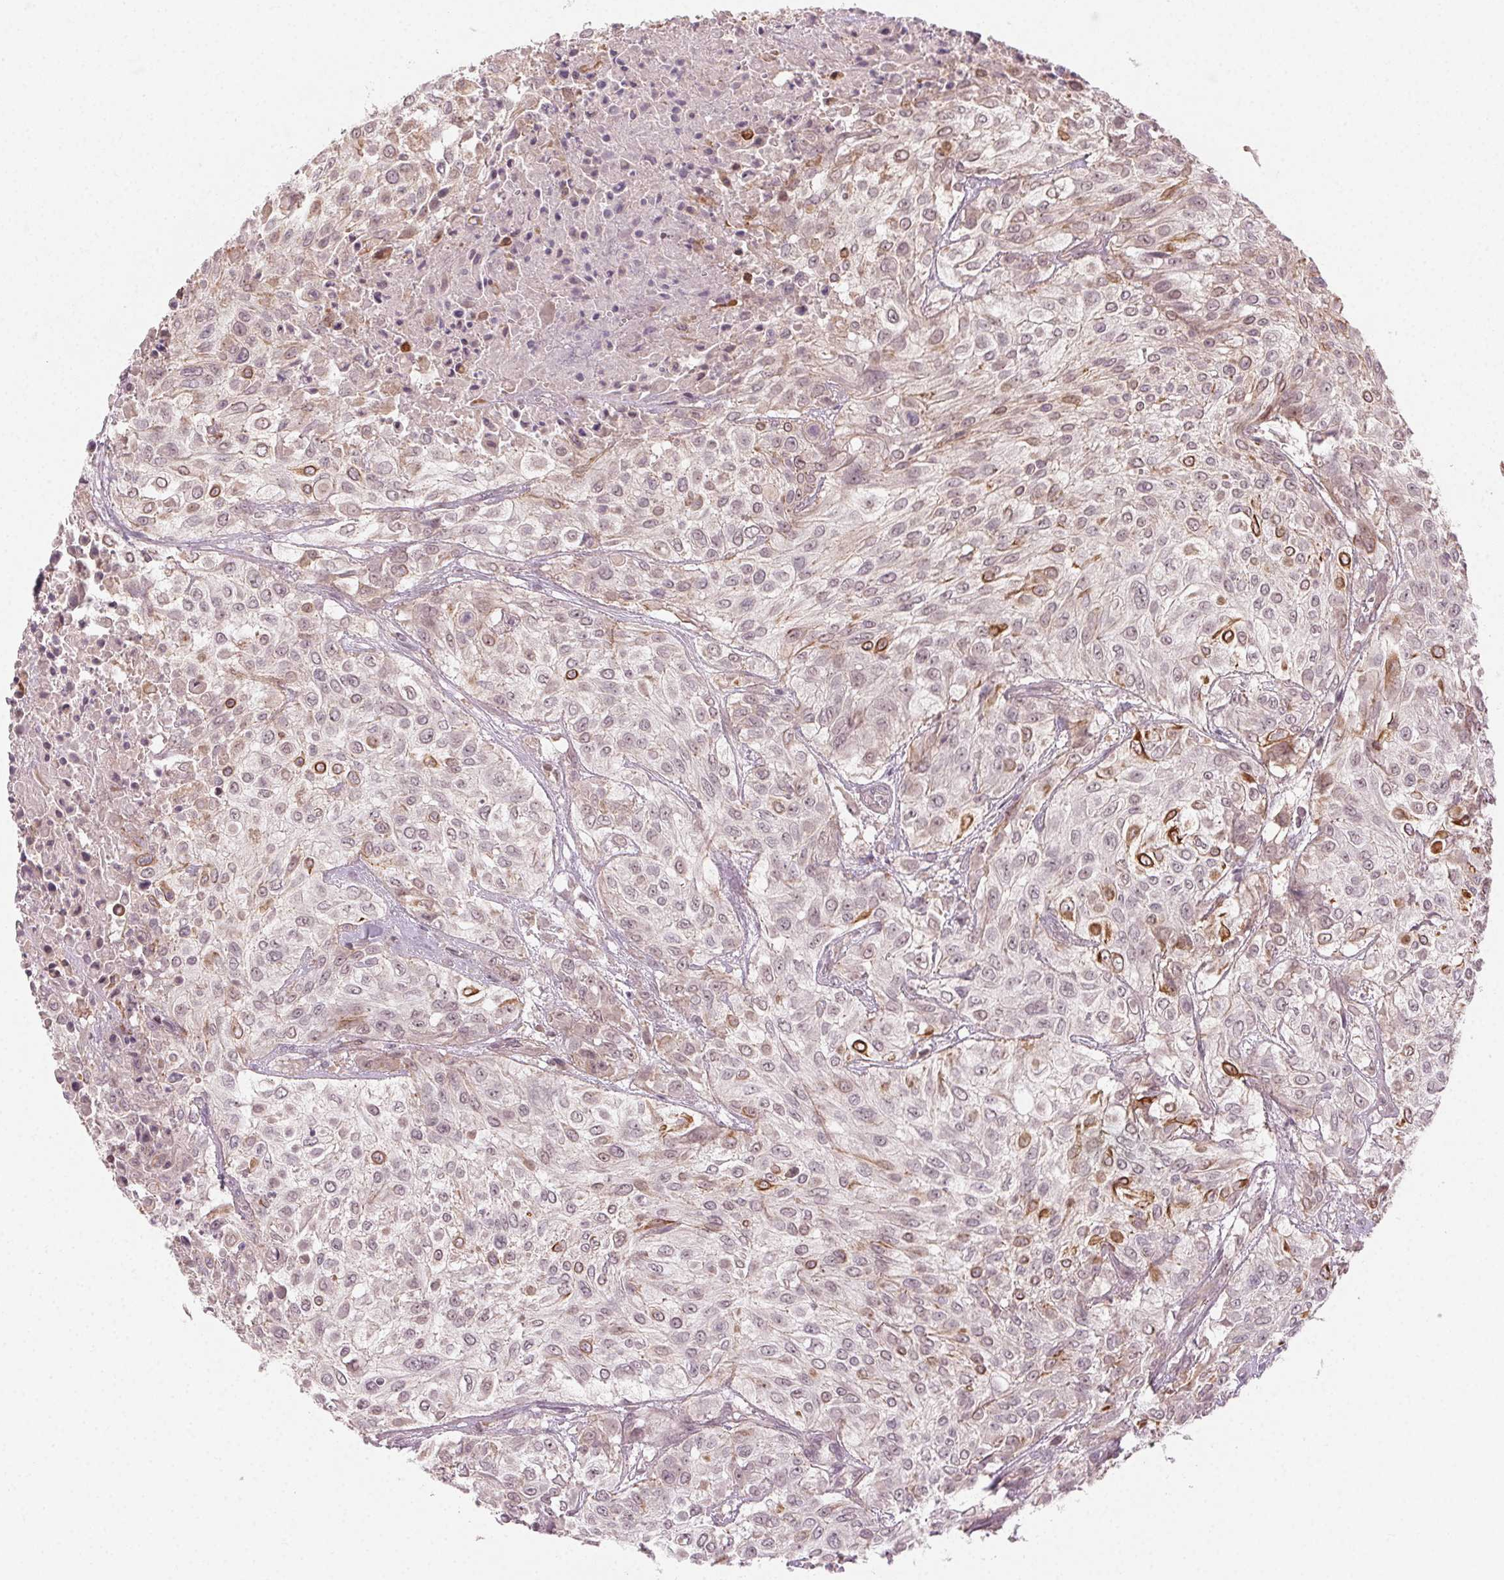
{"staining": {"intensity": "strong", "quantity": "<25%", "location": "cytoplasmic/membranous"}, "tissue": "urothelial cancer", "cell_type": "Tumor cells", "image_type": "cancer", "snomed": [{"axis": "morphology", "description": "Urothelial carcinoma, High grade"}, {"axis": "topography", "description": "Urinary bladder"}], "caption": "Immunohistochemical staining of human high-grade urothelial carcinoma demonstrates strong cytoplasmic/membranous protein expression in about <25% of tumor cells.", "gene": "TUB", "patient": {"sex": "male", "age": 57}}